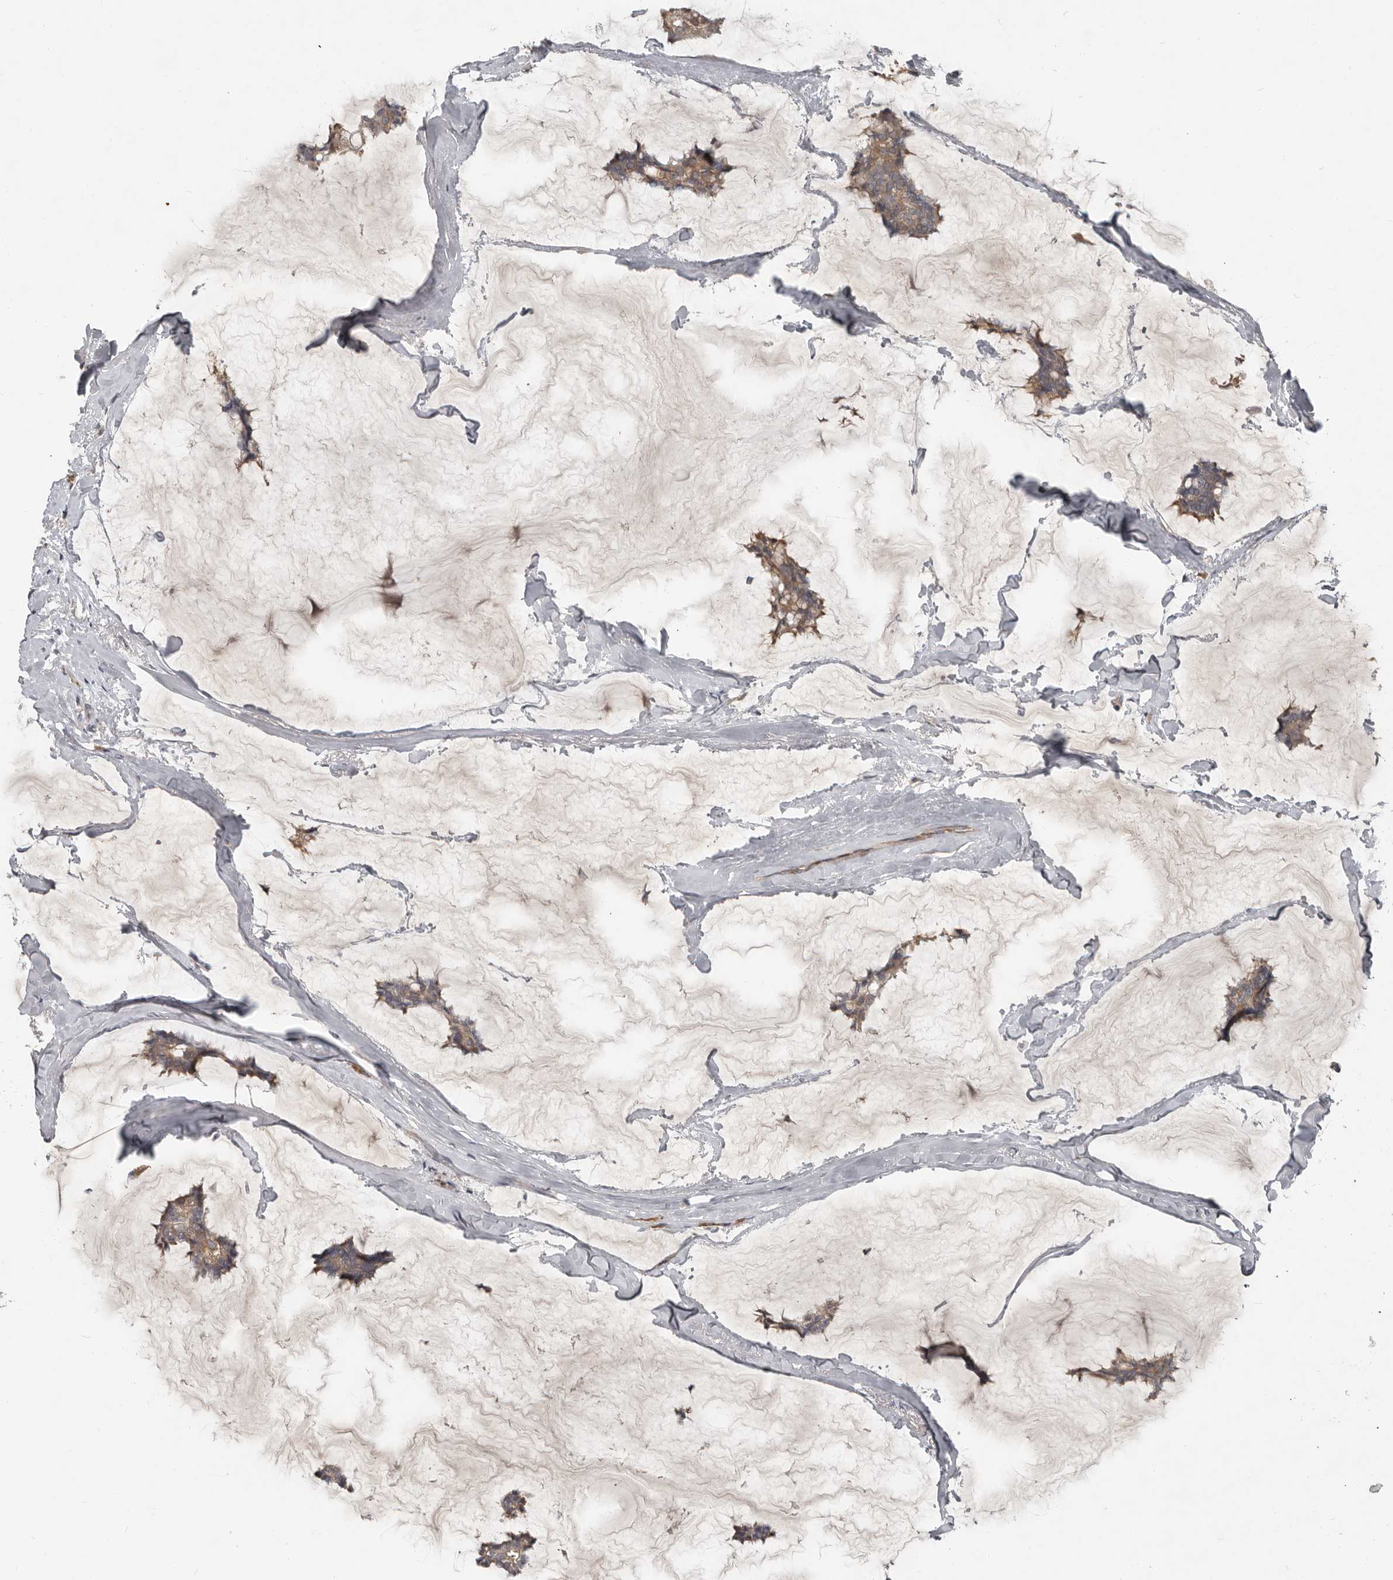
{"staining": {"intensity": "moderate", "quantity": ">75%", "location": "cytoplasmic/membranous"}, "tissue": "breast cancer", "cell_type": "Tumor cells", "image_type": "cancer", "snomed": [{"axis": "morphology", "description": "Duct carcinoma"}, {"axis": "topography", "description": "Breast"}], "caption": "Brown immunohistochemical staining in breast cancer demonstrates moderate cytoplasmic/membranous expression in about >75% of tumor cells. (DAB IHC, brown staining for protein, blue staining for nuclei).", "gene": "AKNAD1", "patient": {"sex": "female", "age": 93}}